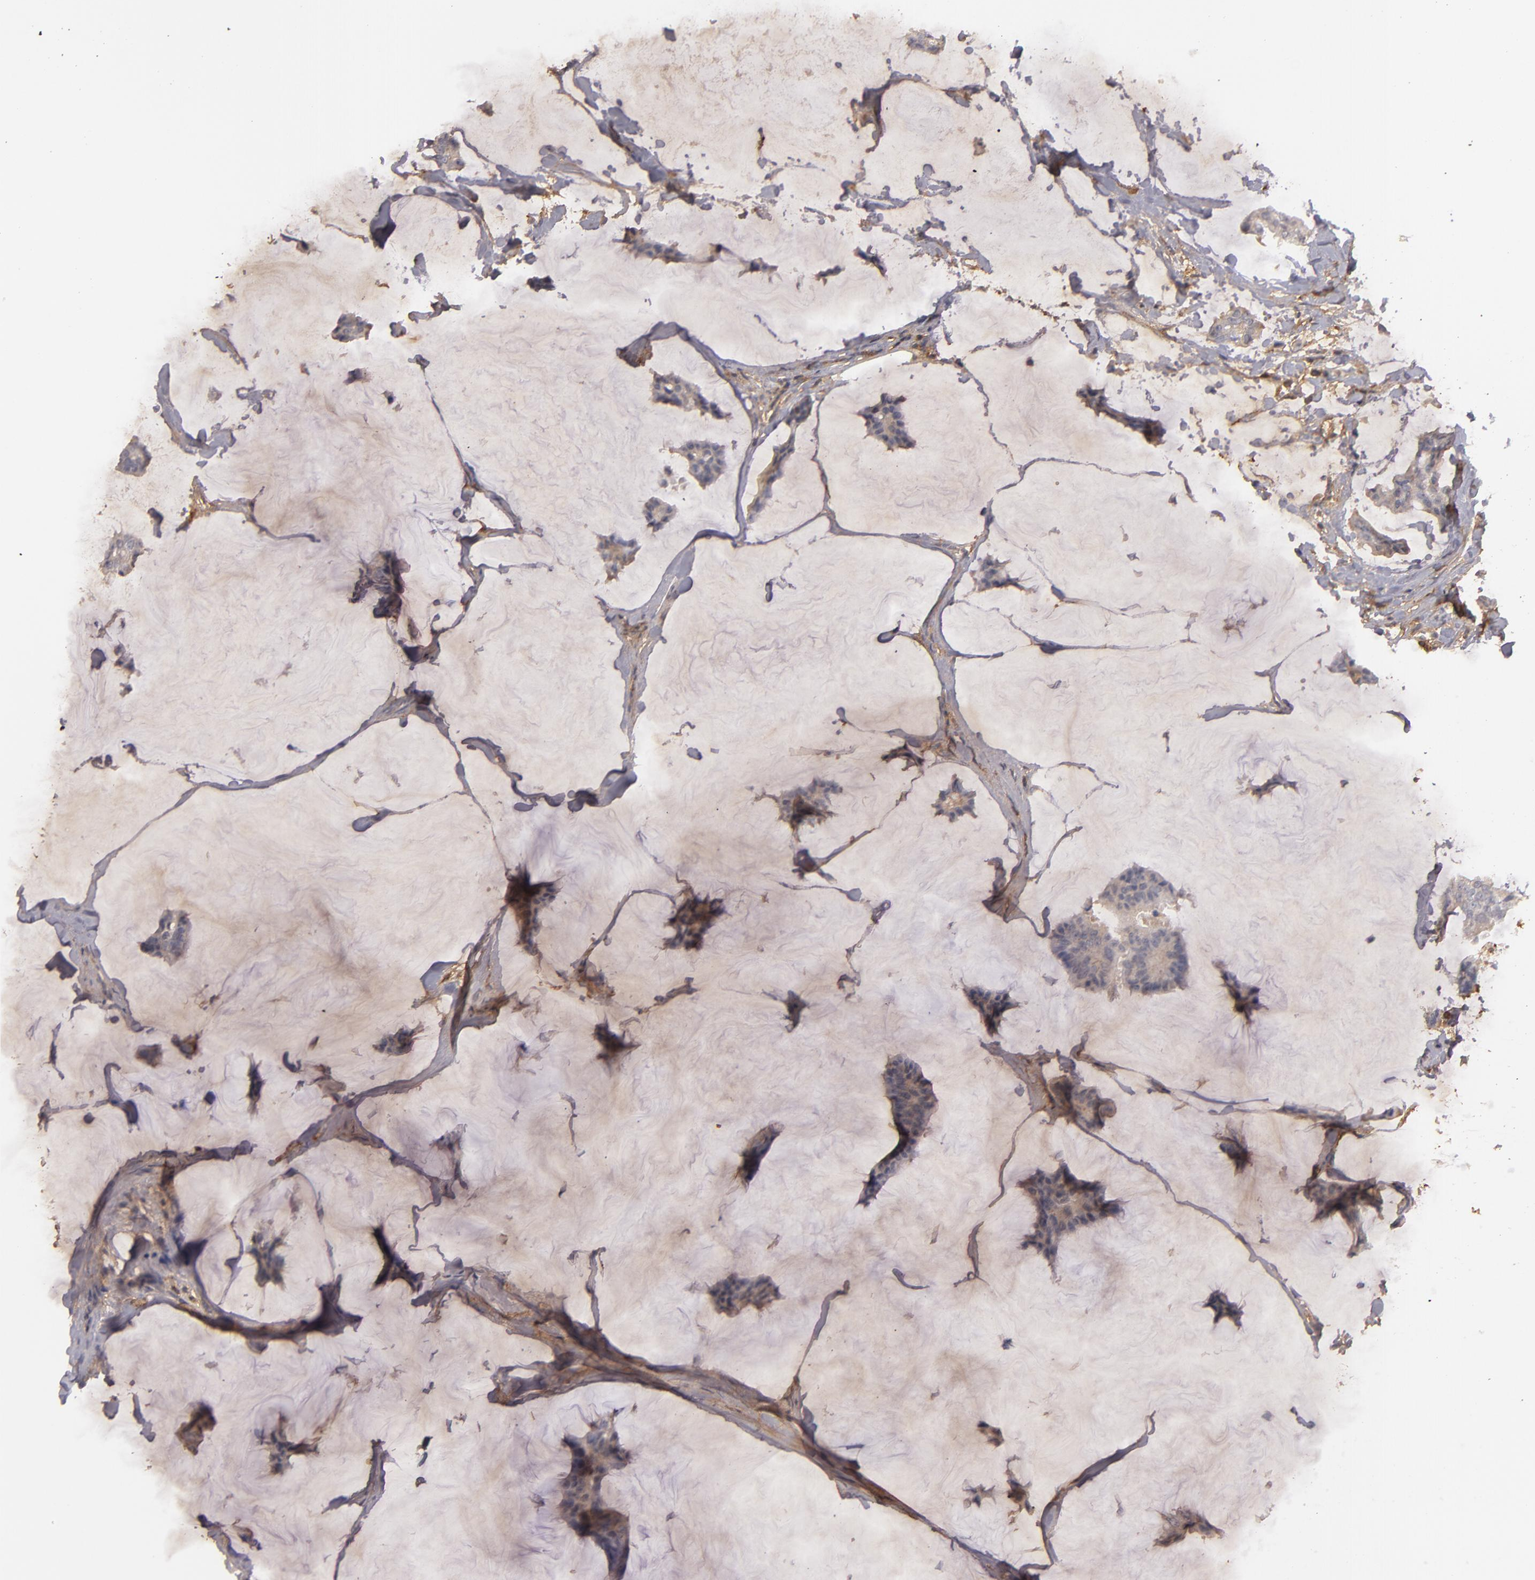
{"staining": {"intensity": "negative", "quantity": "none", "location": "none"}, "tissue": "breast cancer", "cell_type": "Tumor cells", "image_type": "cancer", "snomed": [{"axis": "morphology", "description": "Duct carcinoma"}, {"axis": "topography", "description": "Breast"}], "caption": "Micrograph shows no protein expression in tumor cells of breast cancer (infiltrating ductal carcinoma) tissue. (Stains: DAB (3,3'-diaminobenzidine) IHC with hematoxylin counter stain, Microscopy: brightfield microscopy at high magnification).", "gene": "MBL2", "patient": {"sex": "female", "age": 93}}